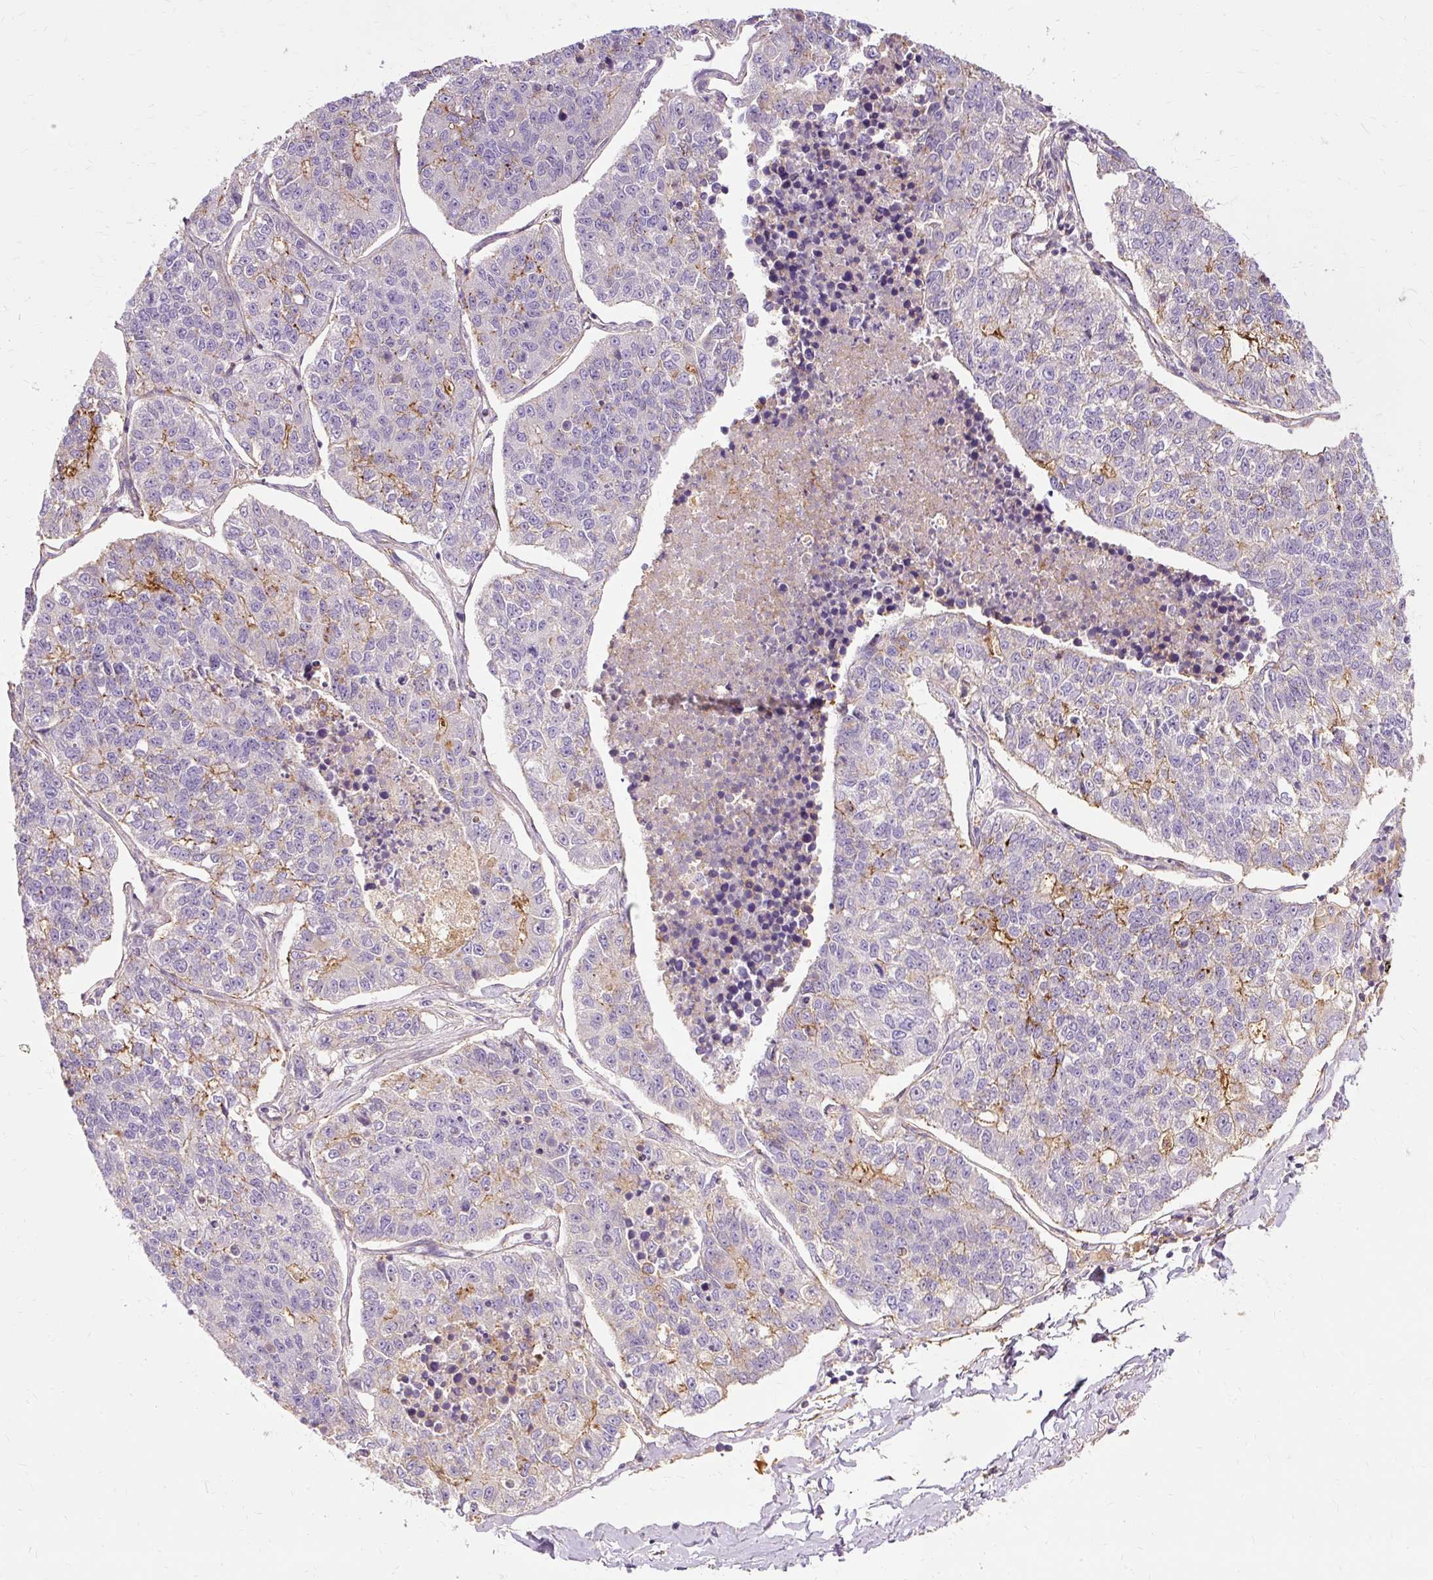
{"staining": {"intensity": "negative", "quantity": "none", "location": "none"}, "tissue": "lung cancer", "cell_type": "Tumor cells", "image_type": "cancer", "snomed": [{"axis": "morphology", "description": "Adenocarcinoma, NOS"}, {"axis": "topography", "description": "Lung"}], "caption": "Immunohistochemistry (IHC) of human adenocarcinoma (lung) demonstrates no staining in tumor cells.", "gene": "TSPAN8", "patient": {"sex": "male", "age": 49}}